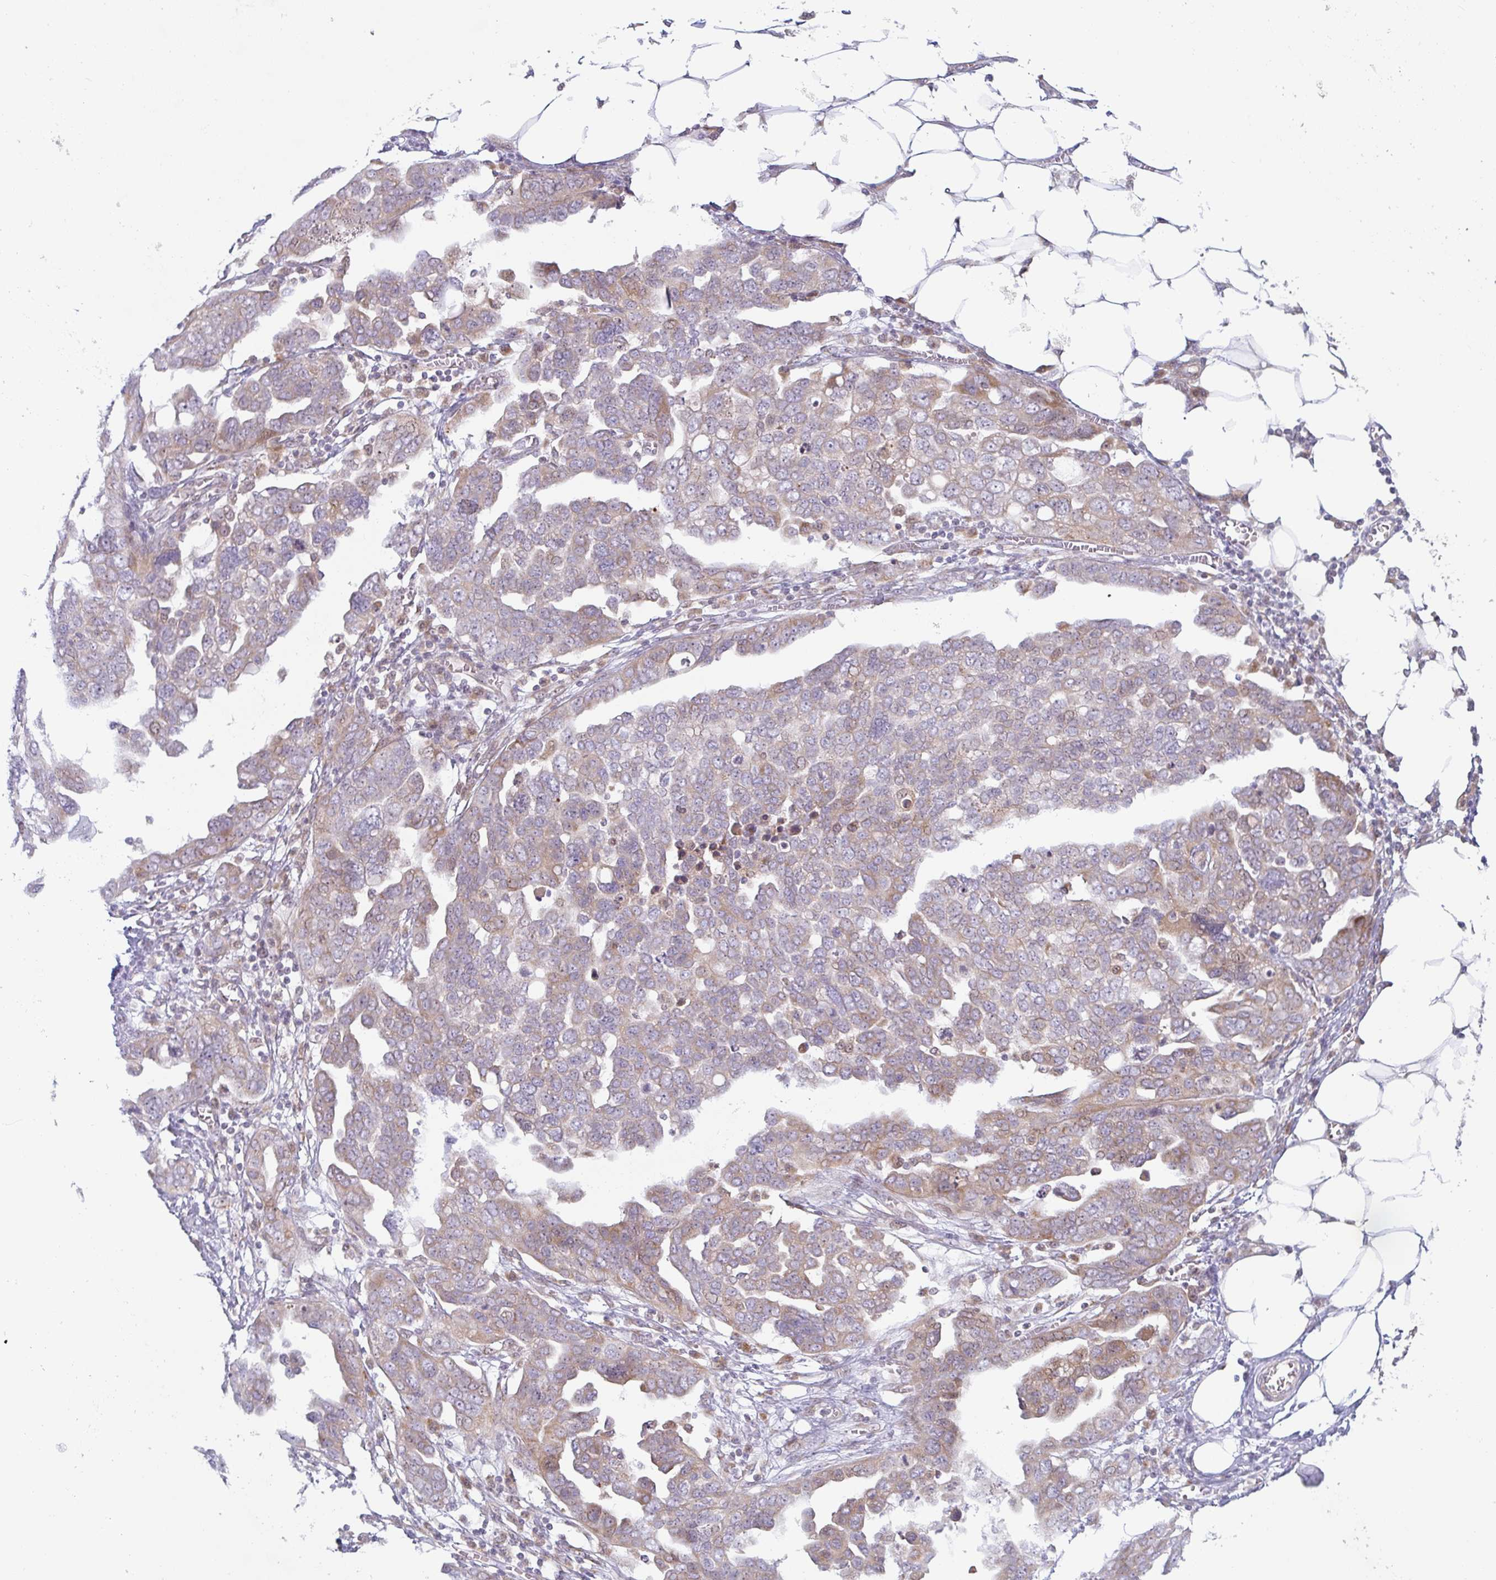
{"staining": {"intensity": "moderate", "quantity": "25%-75%", "location": "cytoplasmic/membranous"}, "tissue": "ovarian cancer", "cell_type": "Tumor cells", "image_type": "cancer", "snomed": [{"axis": "morphology", "description": "Cystadenocarcinoma, serous, NOS"}, {"axis": "topography", "description": "Ovary"}], "caption": "Human serous cystadenocarcinoma (ovarian) stained with a brown dye reveals moderate cytoplasmic/membranous positive positivity in about 25%-75% of tumor cells.", "gene": "MOB1A", "patient": {"sex": "female", "age": 59}}